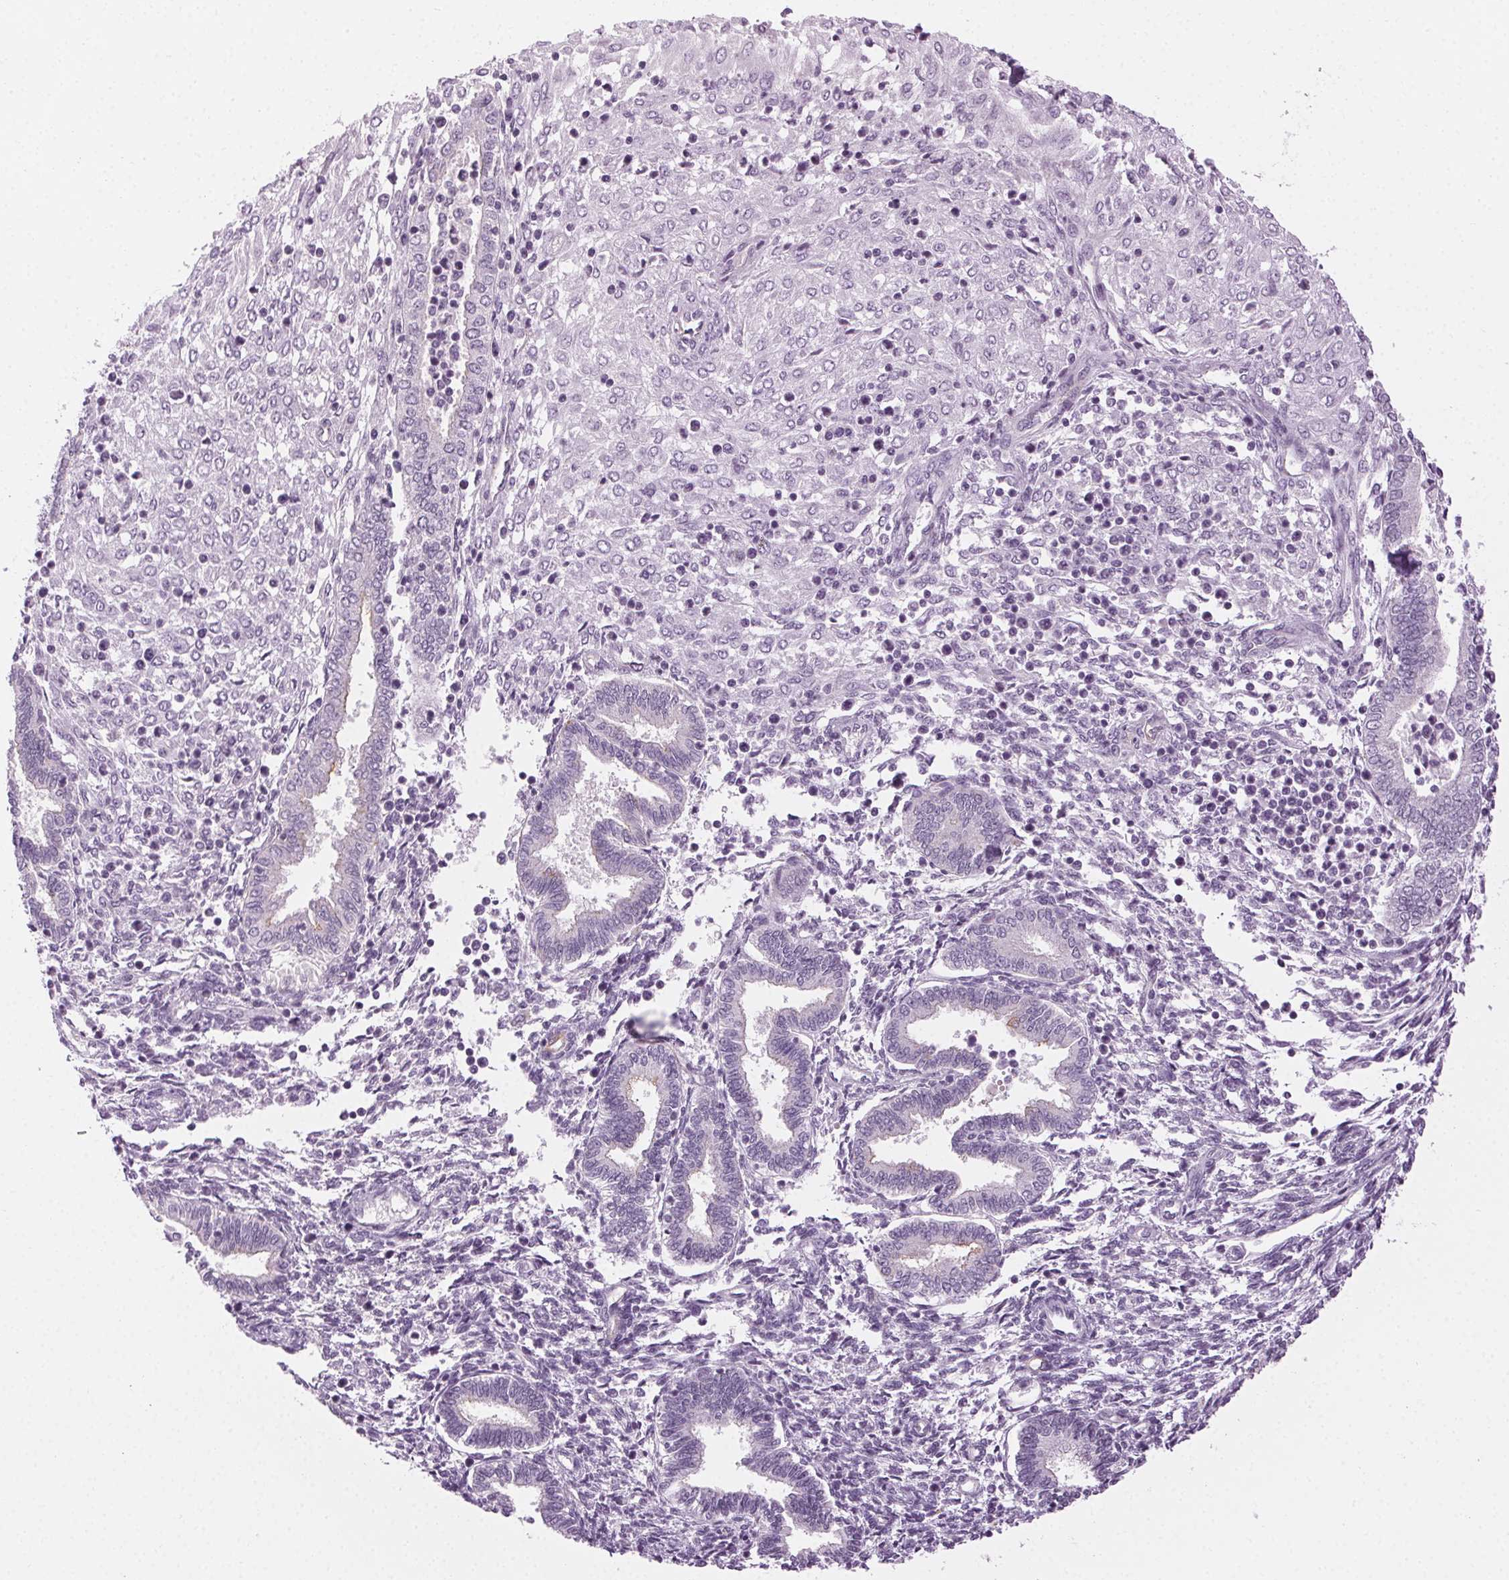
{"staining": {"intensity": "negative", "quantity": "none", "location": "none"}, "tissue": "endometrium", "cell_type": "Cells in endometrial stroma", "image_type": "normal", "snomed": [{"axis": "morphology", "description": "Normal tissue, NOS"}, {"axis": "topography", "description": "Endometrium"}], "caption": "High magnification brightfield microscopy of benign endometrium stained with DAB (brown) and counterstained with hematoxylin (blue): cells in endometrial stroma show no significant positivity. The staining is performed using DAB (3,3'-diaminobenzidine) brown chromogen with nuclei counter-stained in using hematoxylin.", "gene": "AIF1L", "patient": {"sex": "female", "age": 42}}